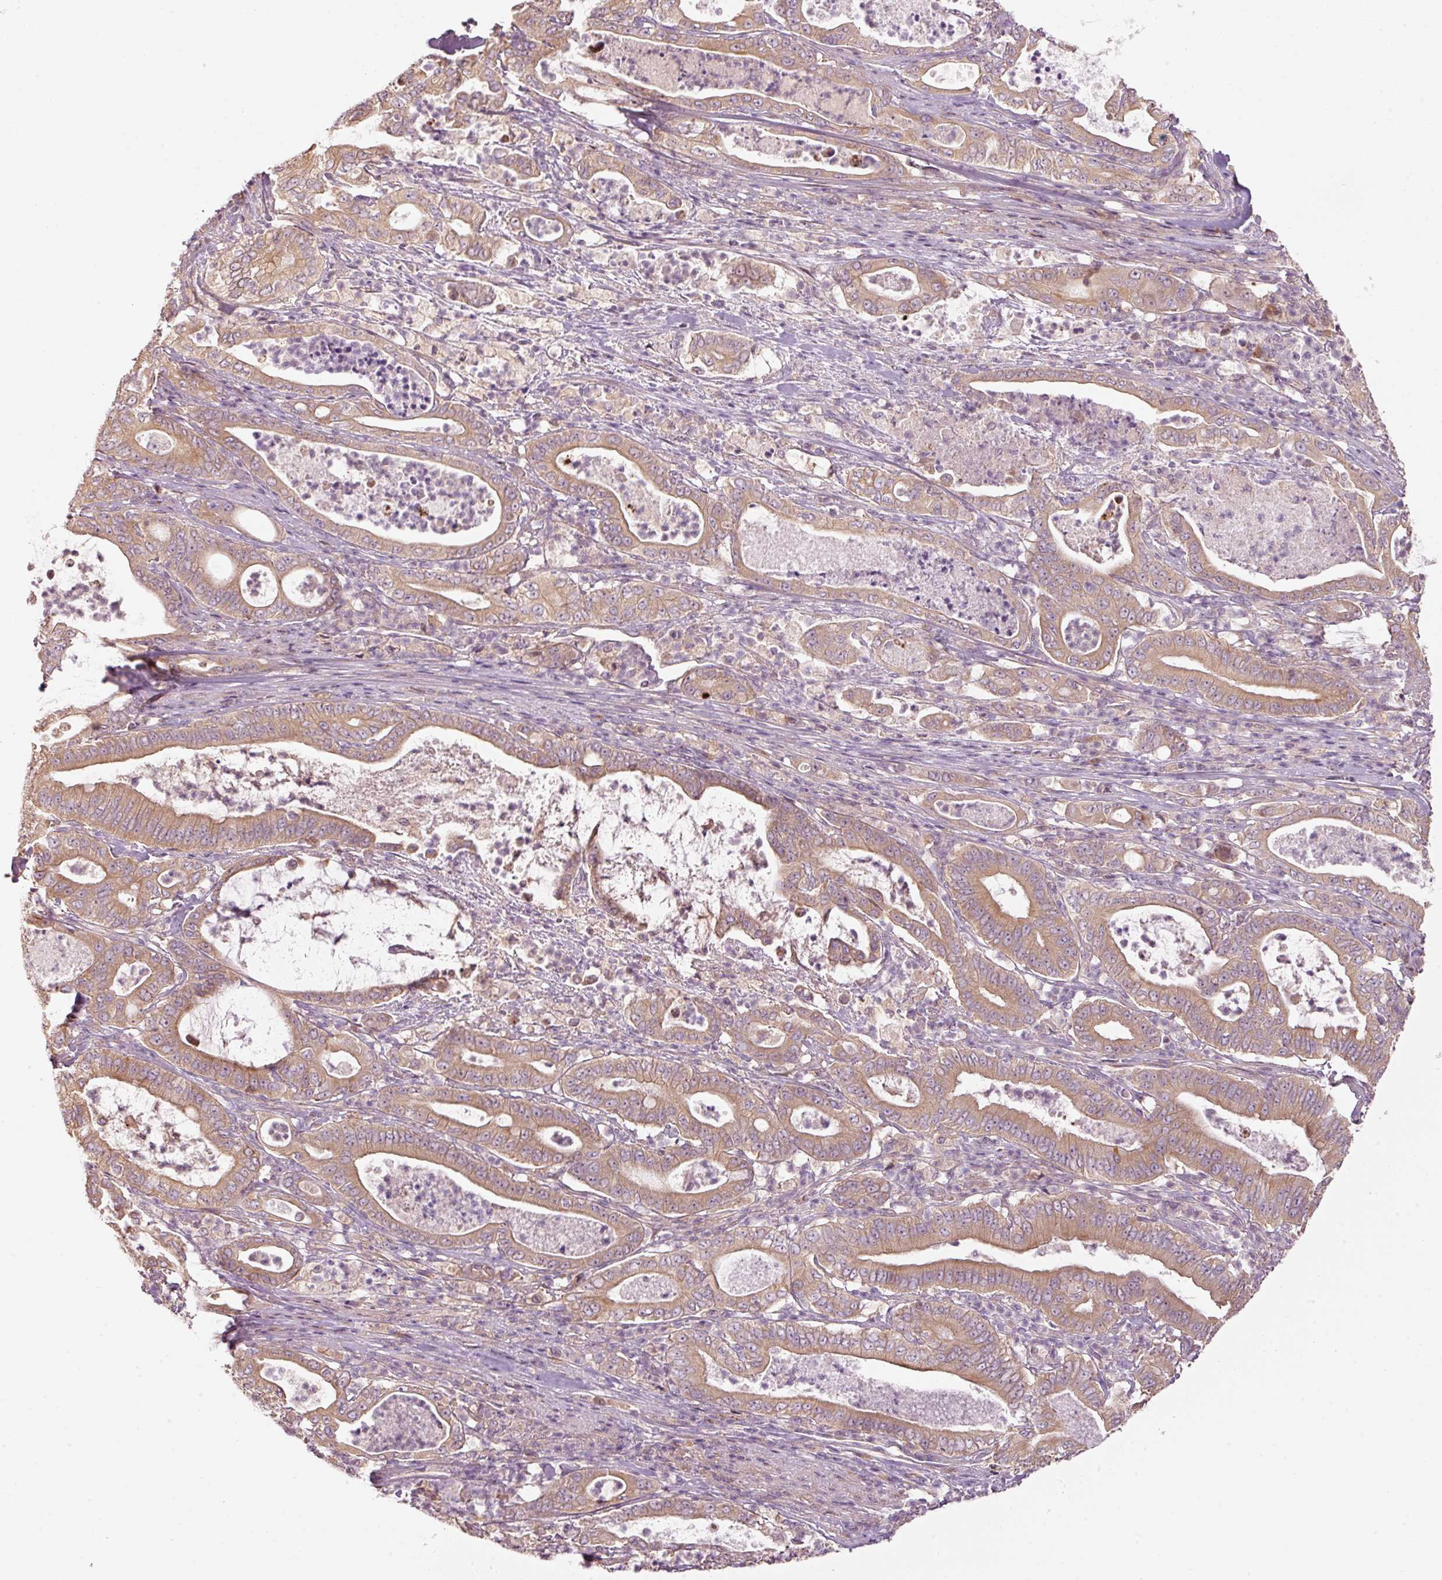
{"staining": {"intensity": "moderate", "quantity": ">75%", "location": "cytoplasmic/membranous"}, "tissue": "pancreatic cancer", "cell_type": "Tumor cells", "image_type": "cancer", "snomed": [{"axis": "morphology", "description": "Adenocarcinoma, NOS"}, {"axis": "topography", "description": "Pancreas"}], "caption": "This is a micrograph of IHC staining of pancreatic cancer (adenocarcinoma), which shows moderate expression in the cytoplasmic/membranous of tumor cells.", "gene": "MAP10", "patient": {"sex": "male", "age": 71}}